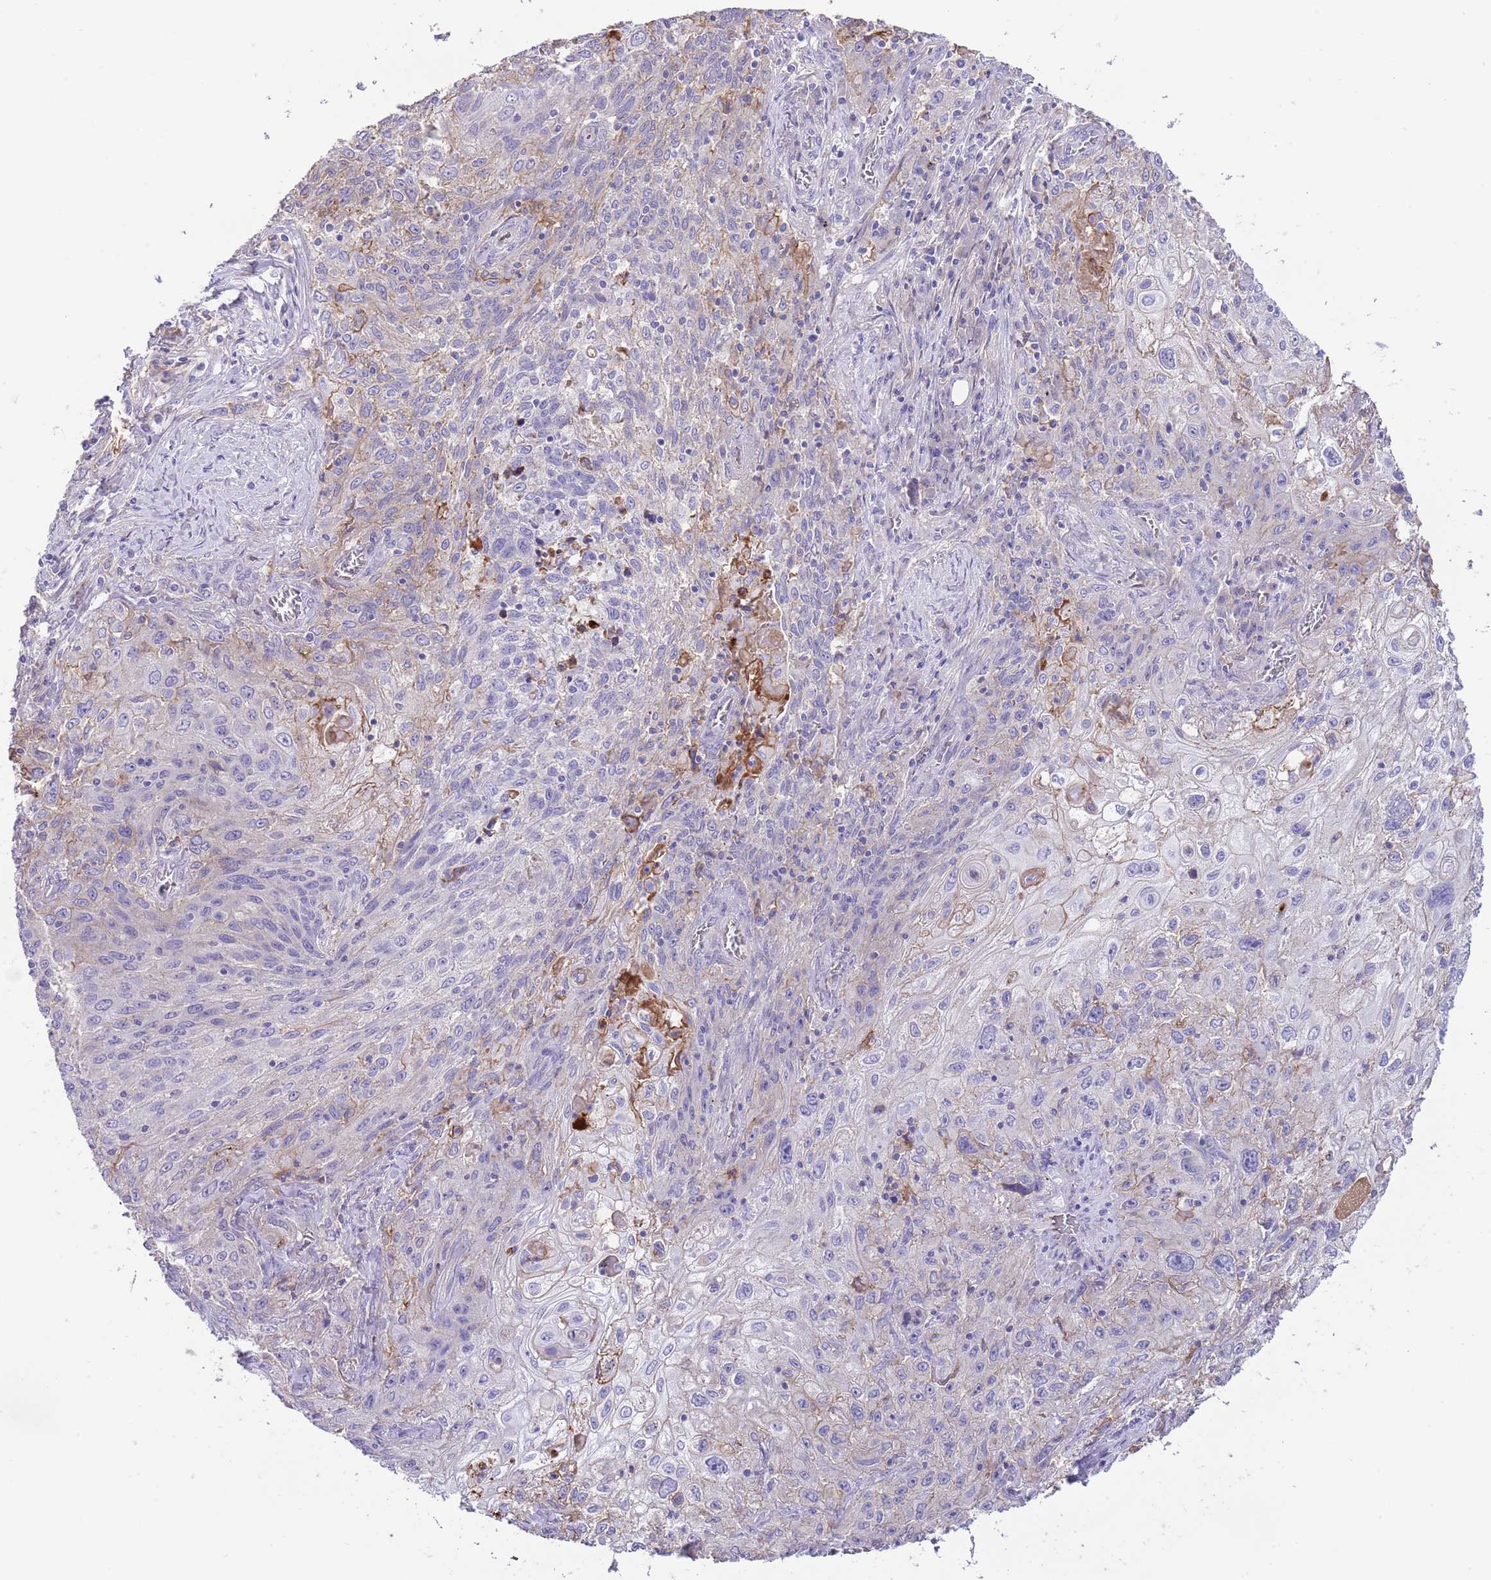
{"staining": {"intensity": "weak", "quantity": "<25%", "location": "cytoplasmic/membranous"}, "tissue": "lung cancer", "cell_type": "Tumor cells", "image_type": "cancer", "snomed": [{"axis": "morphology", "description": "Squamous cell carcinoma, NOS"}, {"axis": "topography", "description": "Lung"}], "caption": "Tumor cells show no significant protein positivity in squamous cell carcinoma (lung).", "gene": "IGF1", "patient": {"sex": "female", "age": 69}}